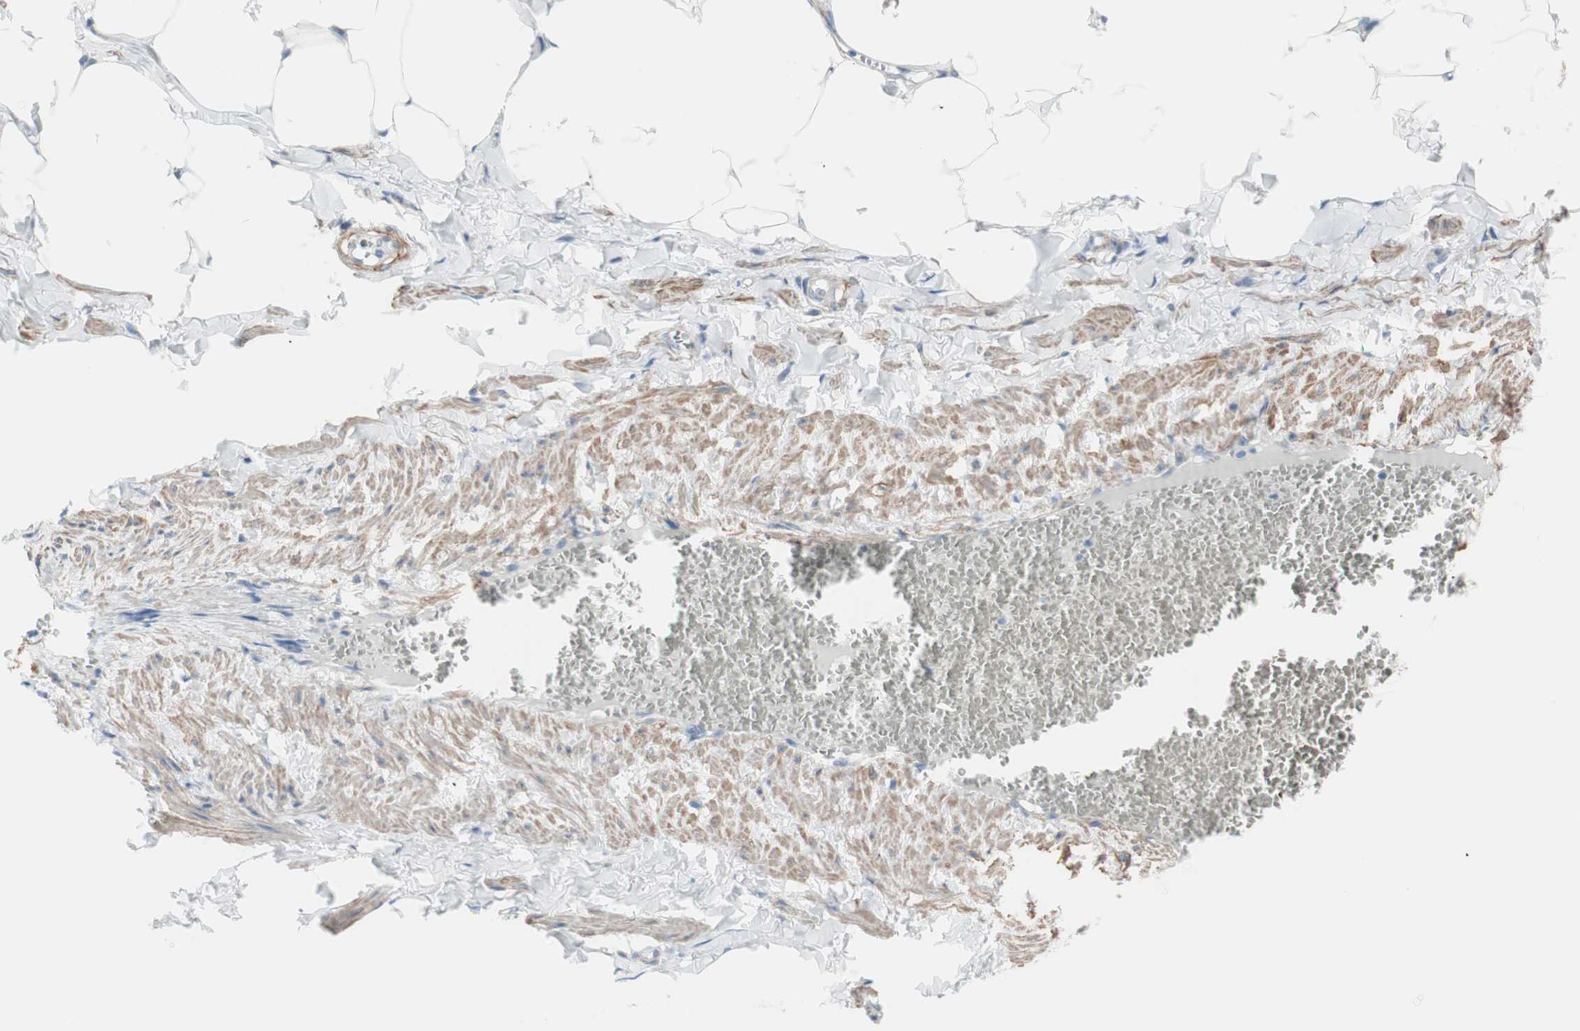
{"staining": {"intensity": "negative", "quantity": "none", "location": "none"}, "tissue": "adipose tissue", "cell_type": "Adipocytes", "image_type": "normal", "snomed": [{"axis": "morphology", "description": "Normal tissue, NOS"}, {"axis": "topography", "description": "Vascular tissue"}], "caption": "The photomicrograph displays no staining of adipocytes in normal adipose tissue. (DAB immunohistochemistry (IHC) with hematoxylin counter stain).", "gene": "ALG5", "patient": {"sex": "male", "age": 41}}